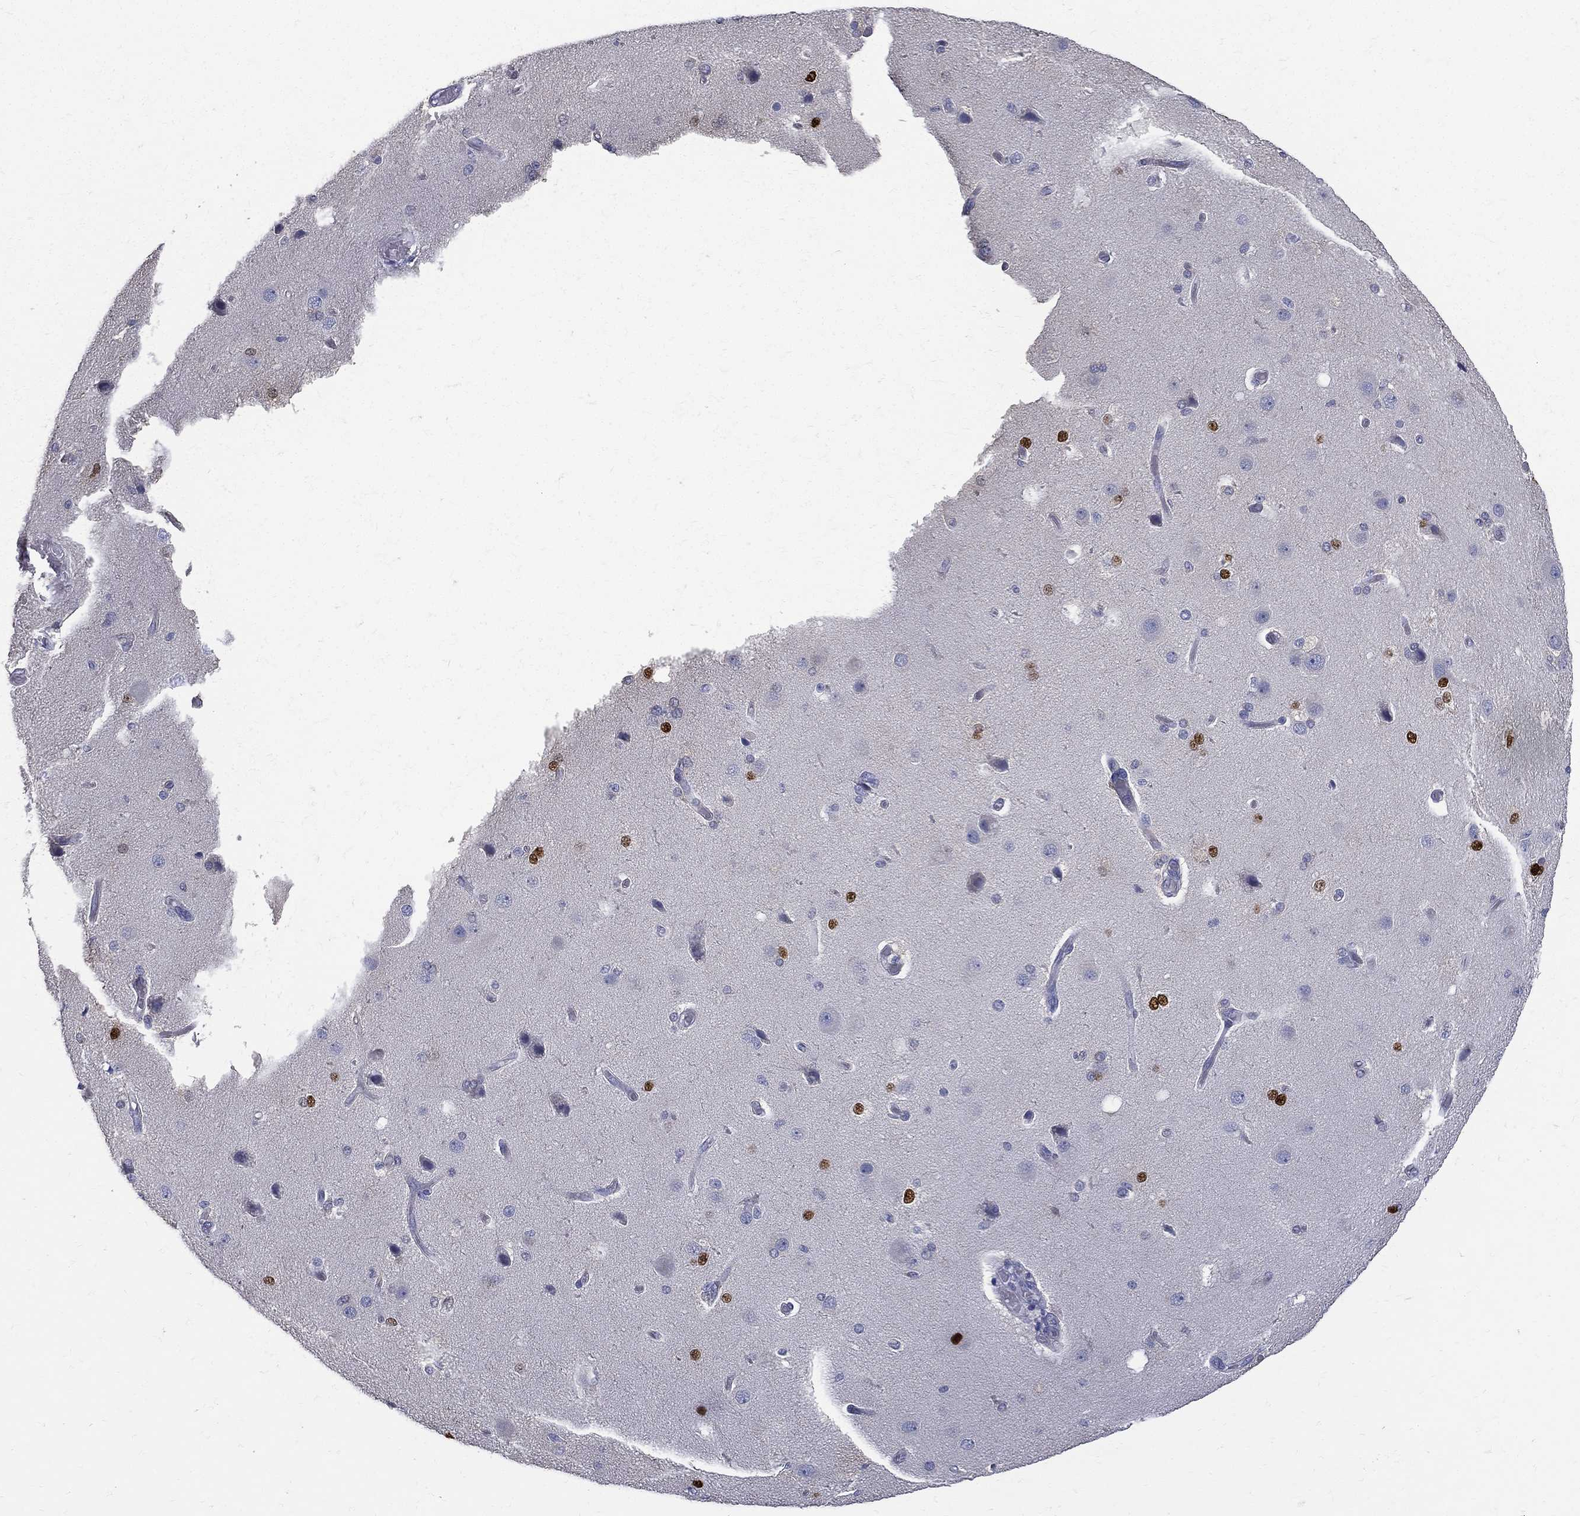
{"staining": {"intensity": "negative", "quantity": "none", "location": "none"}, "tissue": "cerebral cortex", "cell_type": "Endothelial cells", "image_type": "normal", "snomed": [{"axis": "morphology", "description": "Normal tissue, NOS"}, {"axis": "morphology", "description": "Glioma, malignant, High grade"}, {"axis": "topography", "description": "Cerebral cortex"}], "caption": "High magnification brightfield microscopy of unremarkable cerebral cortex stained with DAB (brown) and counterstained with hematoxylin (blue): endothelial cells show no significant expression.", "gene": "ETNPPL", "patient": {"sex": "male", "age": 77}}